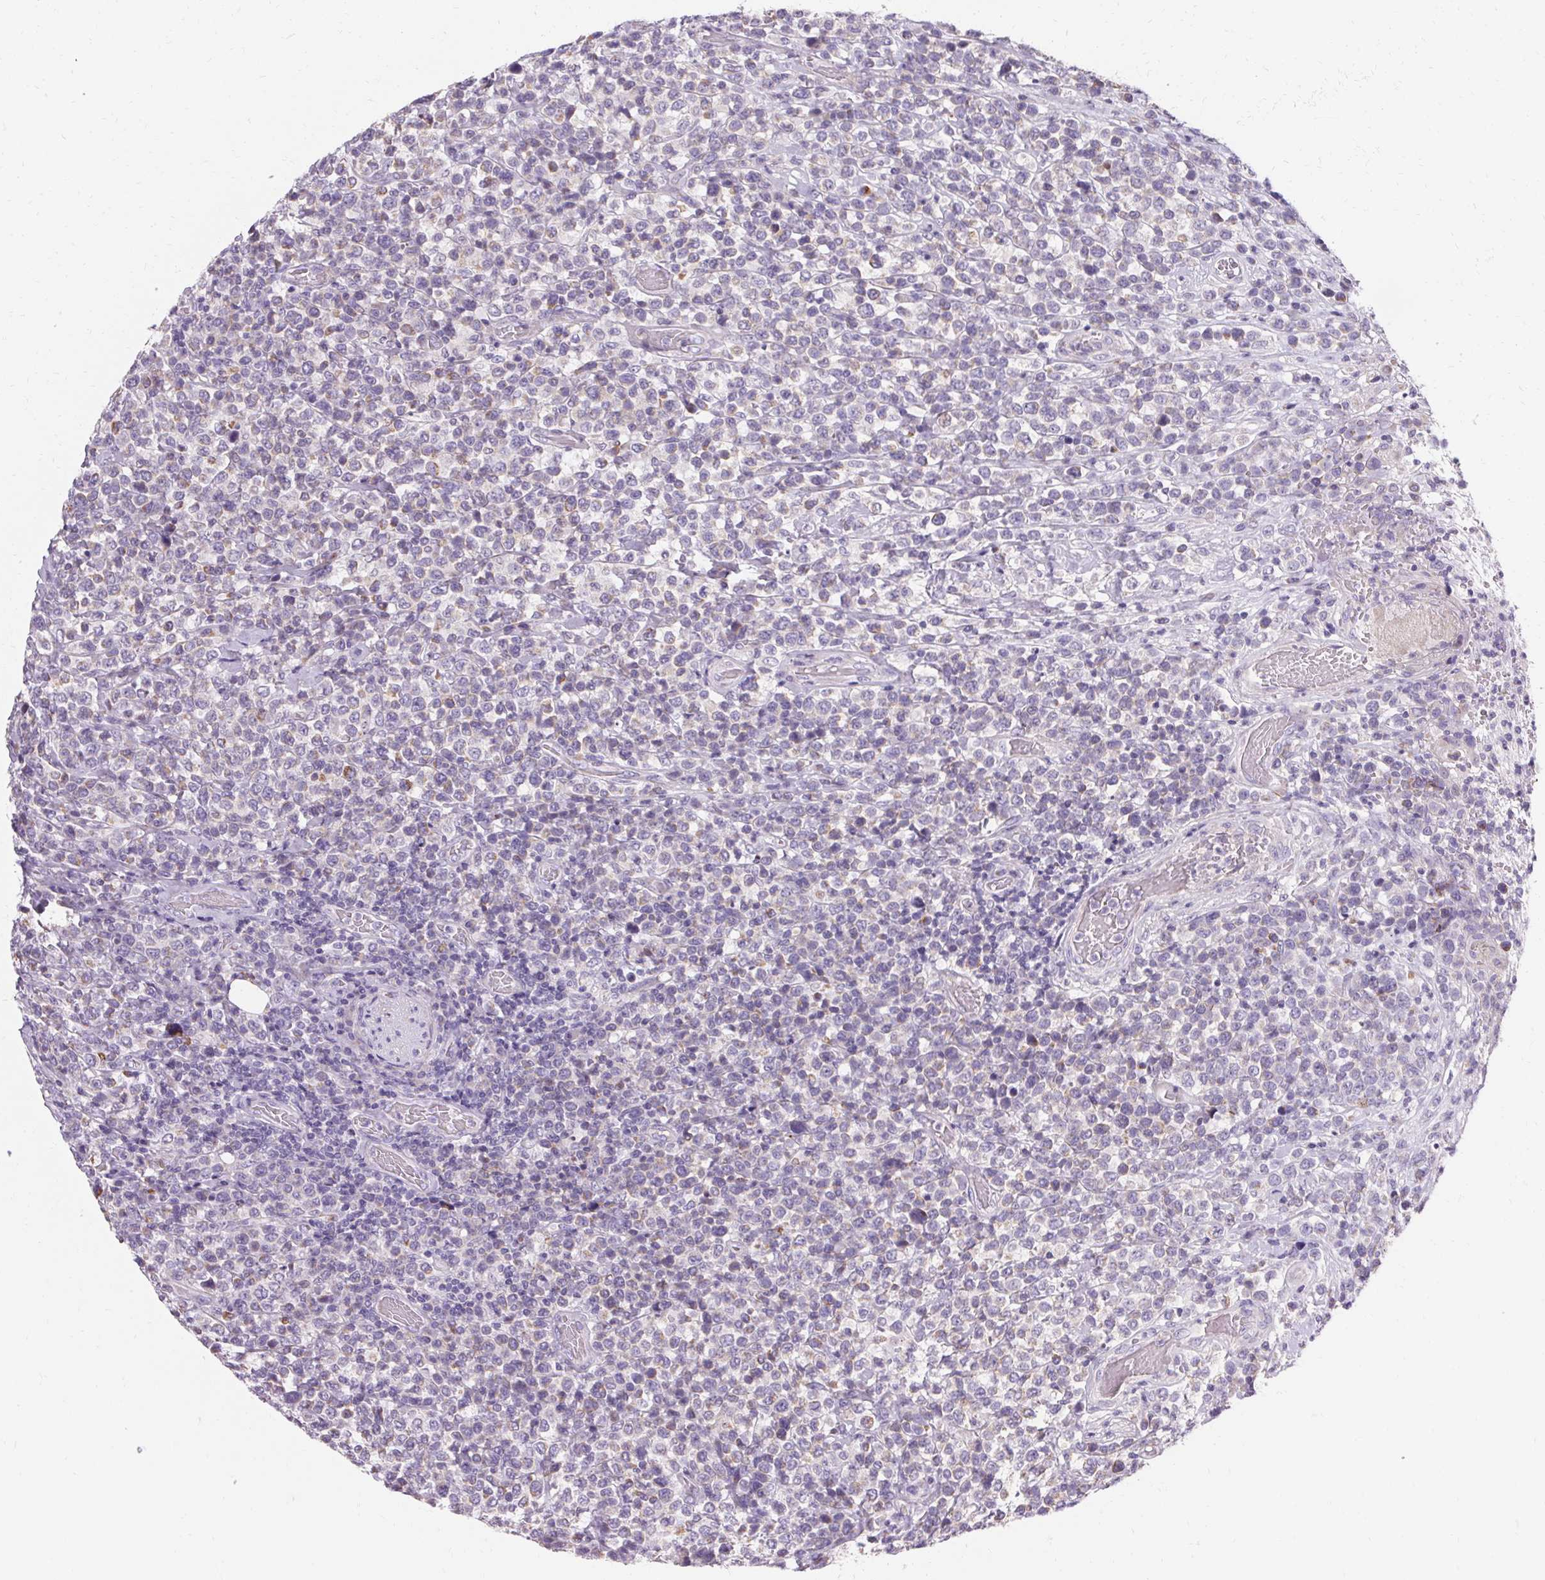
{"staining": {"intensity": "weak", "quantity": "<25%", "location": "cytoplasmic/membranous"}, "tissue": "lymphoma", "cell_type": "Tumor cells", "image_type": "cancer", "snomed": [{"axis": "morphology", "description": "Malignant lymphoma, non-Hodgkin's type, High grade"}, {"axis": "topography", "description": "Soft tissue"}], "caption": "Tumor cells are negative for brown protein staining in malignant lymphoma, non-Hodgkin's type (high-grade).", "gene": "TRIP13", "patient": {"sex": "female", "age": 56}}